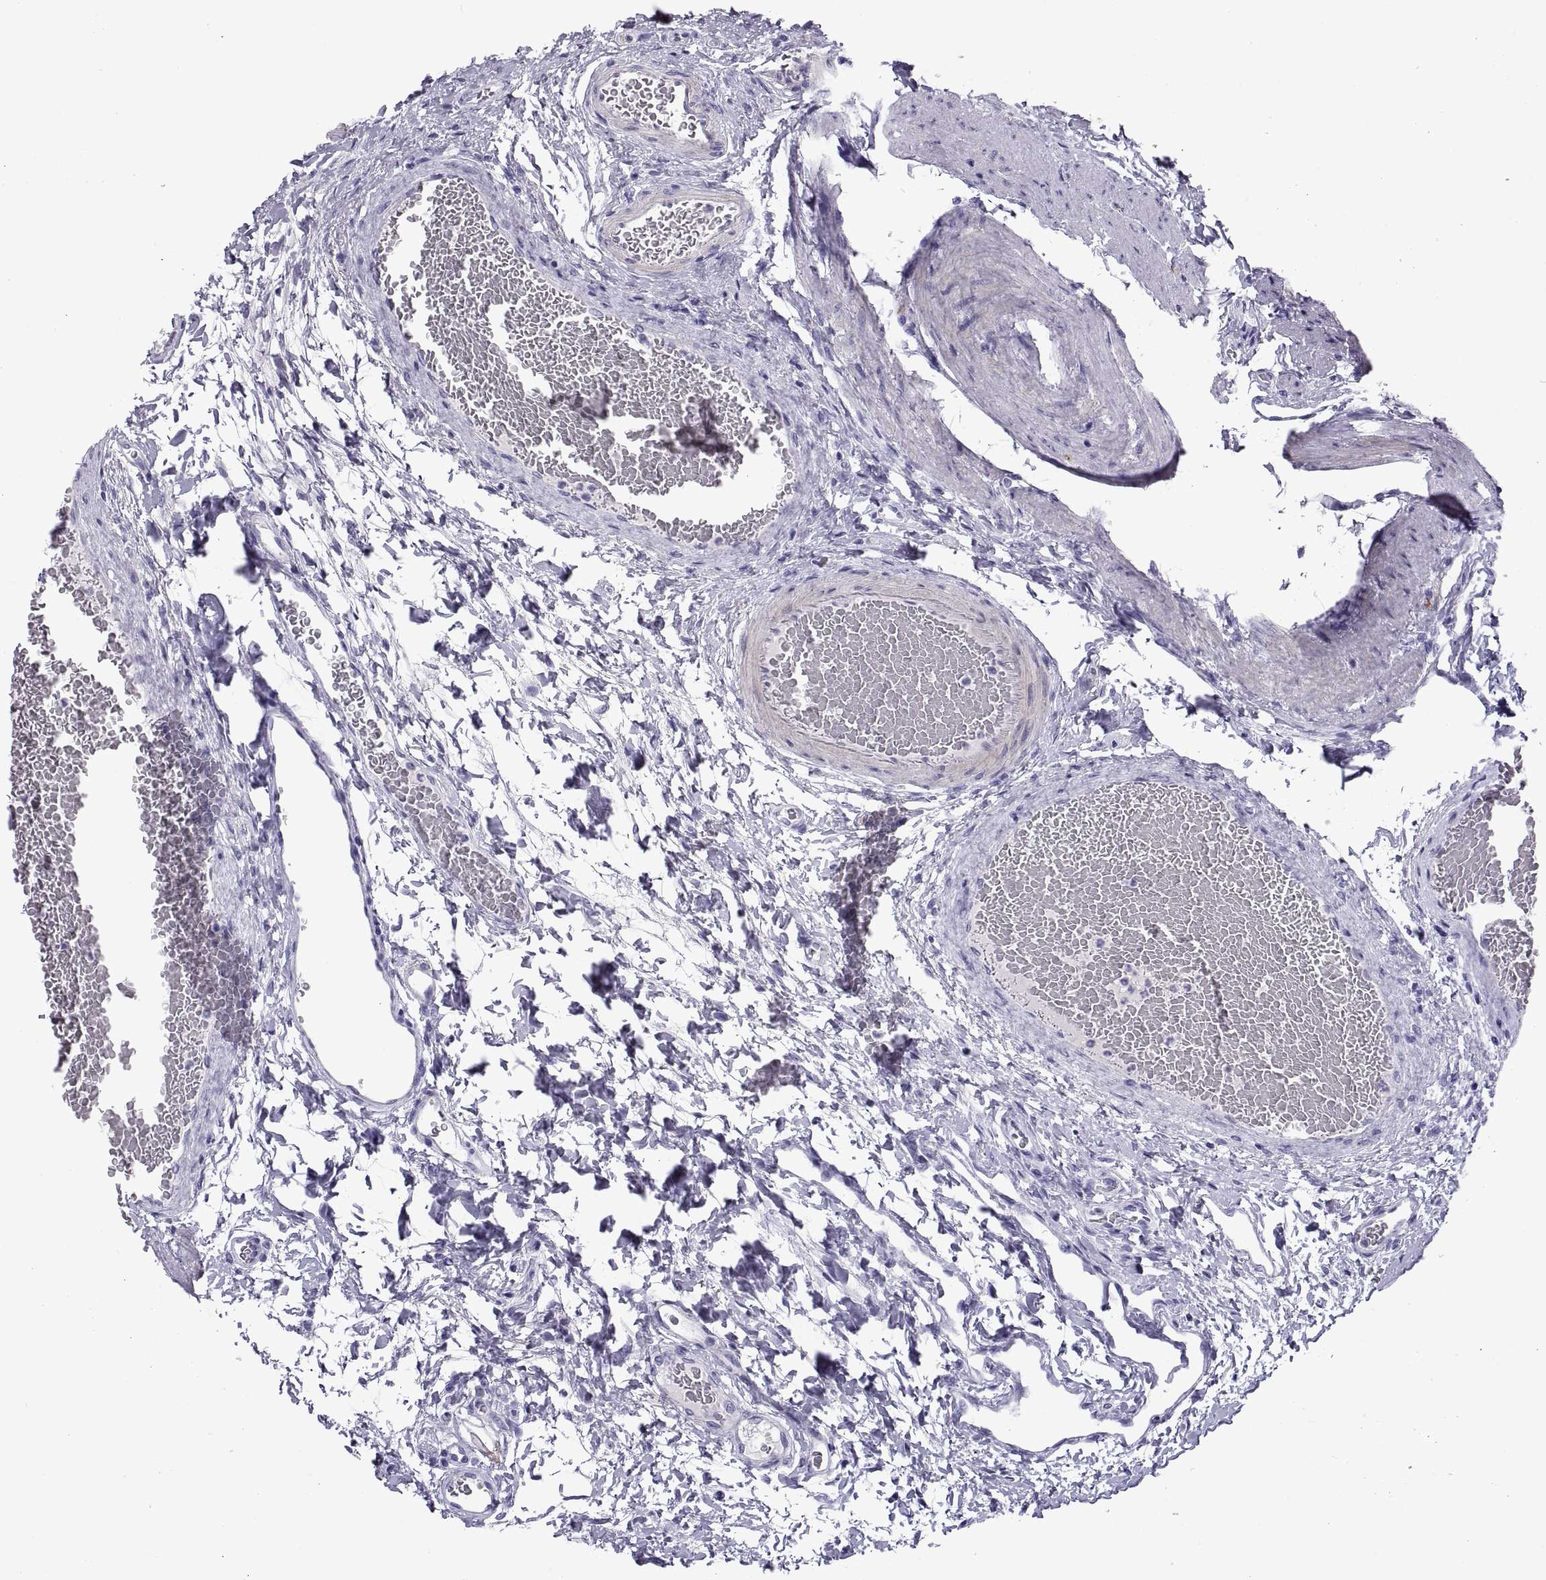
{"staining": {"intensity": "weak", "quantity": "25%-75%", "location": "cytoplasmic/membranous"}, "tissue": "stomach", "cell_type": "Glandular cells", "image_type": "normal", "snomed": [{"axis": "morphology", "description": "Normal tissue, NOS"}, {"axis": "morphology", "description": "Adenocarcinoma, NOS"}, {"axis": "morphology", "description": "Adenocarcinoma, High grade"}, {"axis": "topography", "description": "Stomach, upper"}, {"axis": "topography", "description": "Stomach"}], "caption": "Protein staining displays weak cytoplasmic/membranous positivity in approximately 25%-75% of glandular cells in benign stomach.", "gene": "RGS20", "patient": {"sex": "female", "age": 65}}